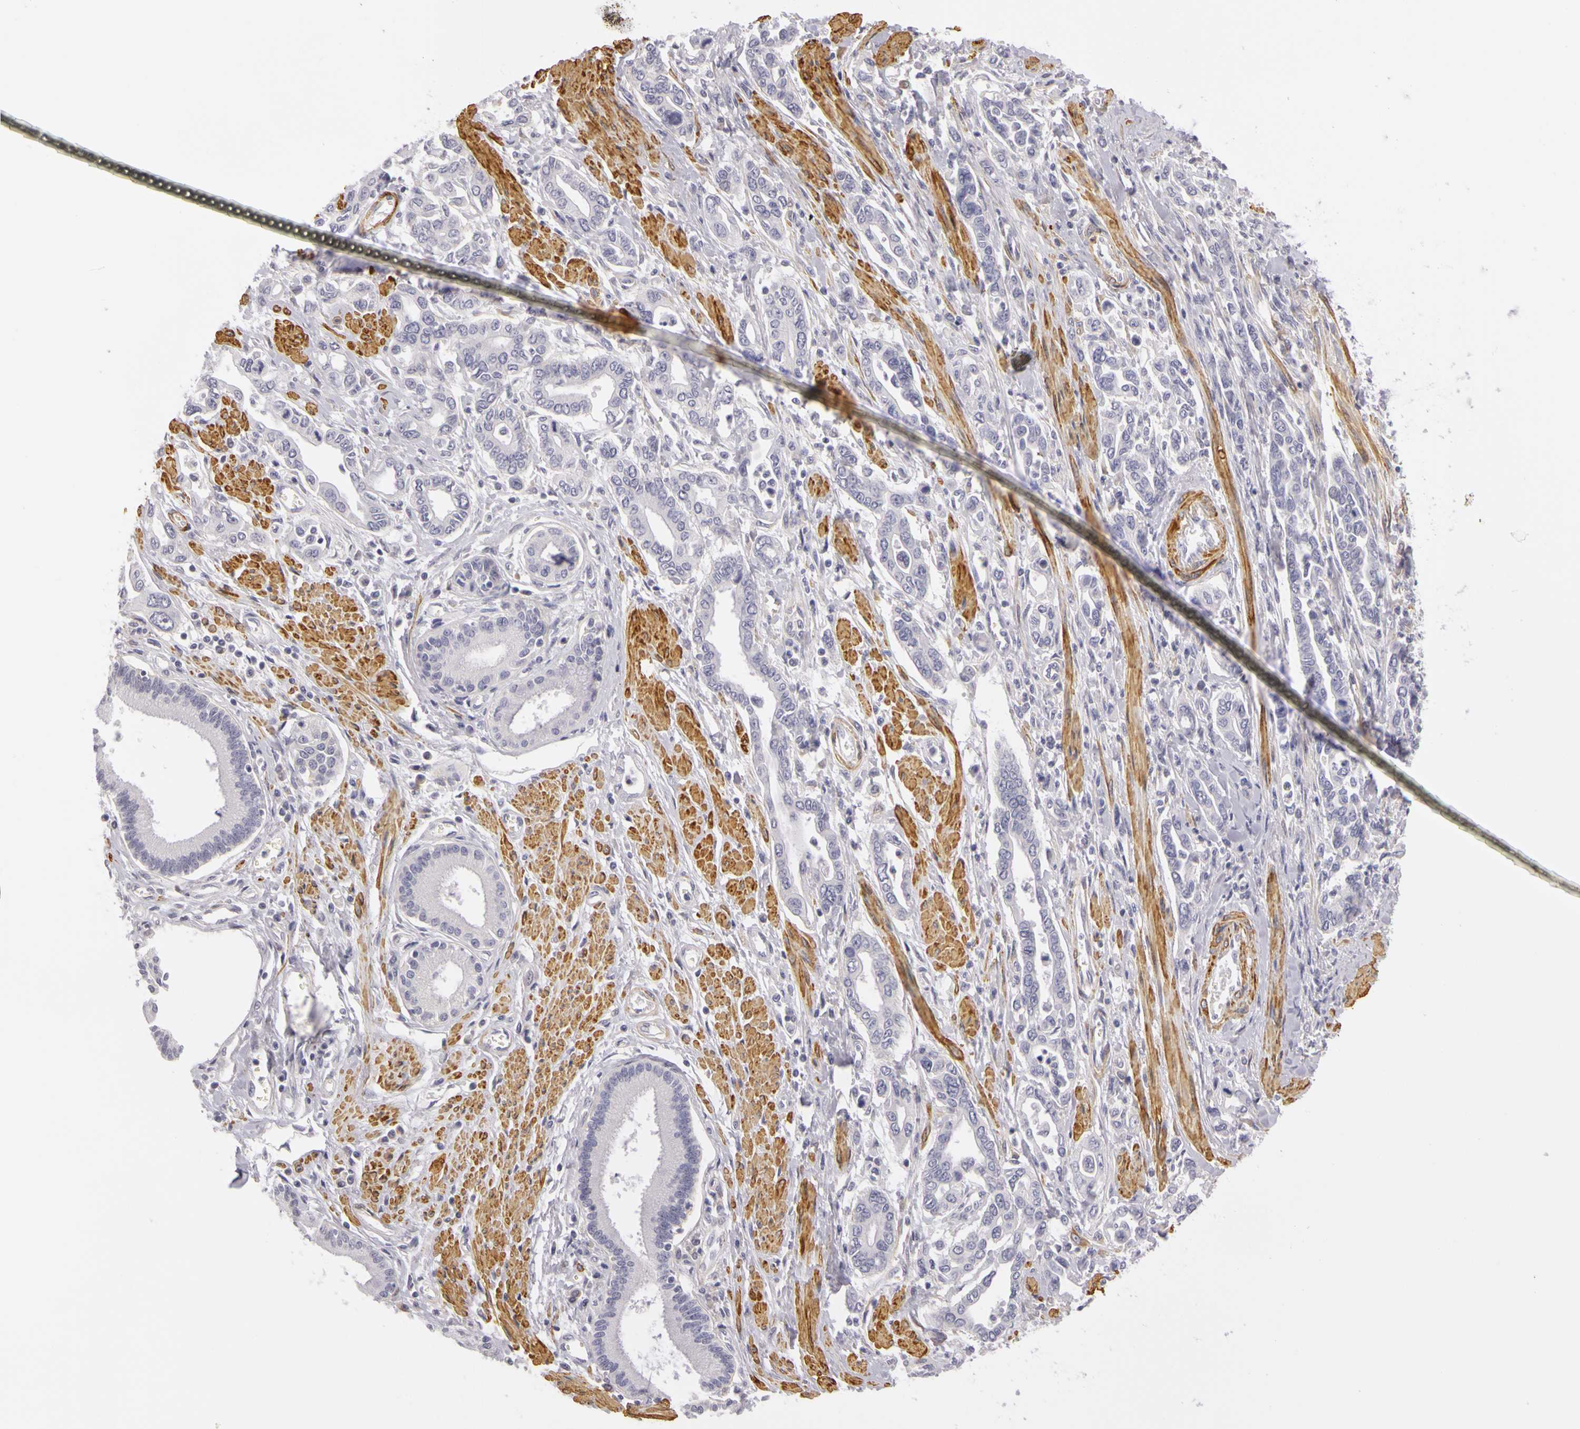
{"staining": {"intensity": "negative", "quantity": "none", "location": "none"}, "tissue": "pancreatic cancer", "cell_type": "Tumor cells", "image_type": "cancer", "snomed": [{"axis": "morphology", "description": "Adenocarcinoma, NOS"}, {"axis": "topography", "description": "Pancreas"}], "caption": "DAB (3,3'-diaminobenzidine) immunohistochemical staining of human pancreatic cancer shows no significant expression in tumor cells.", "gene": "CNTN2", "patient": {"sex": "female", "age": 57}}